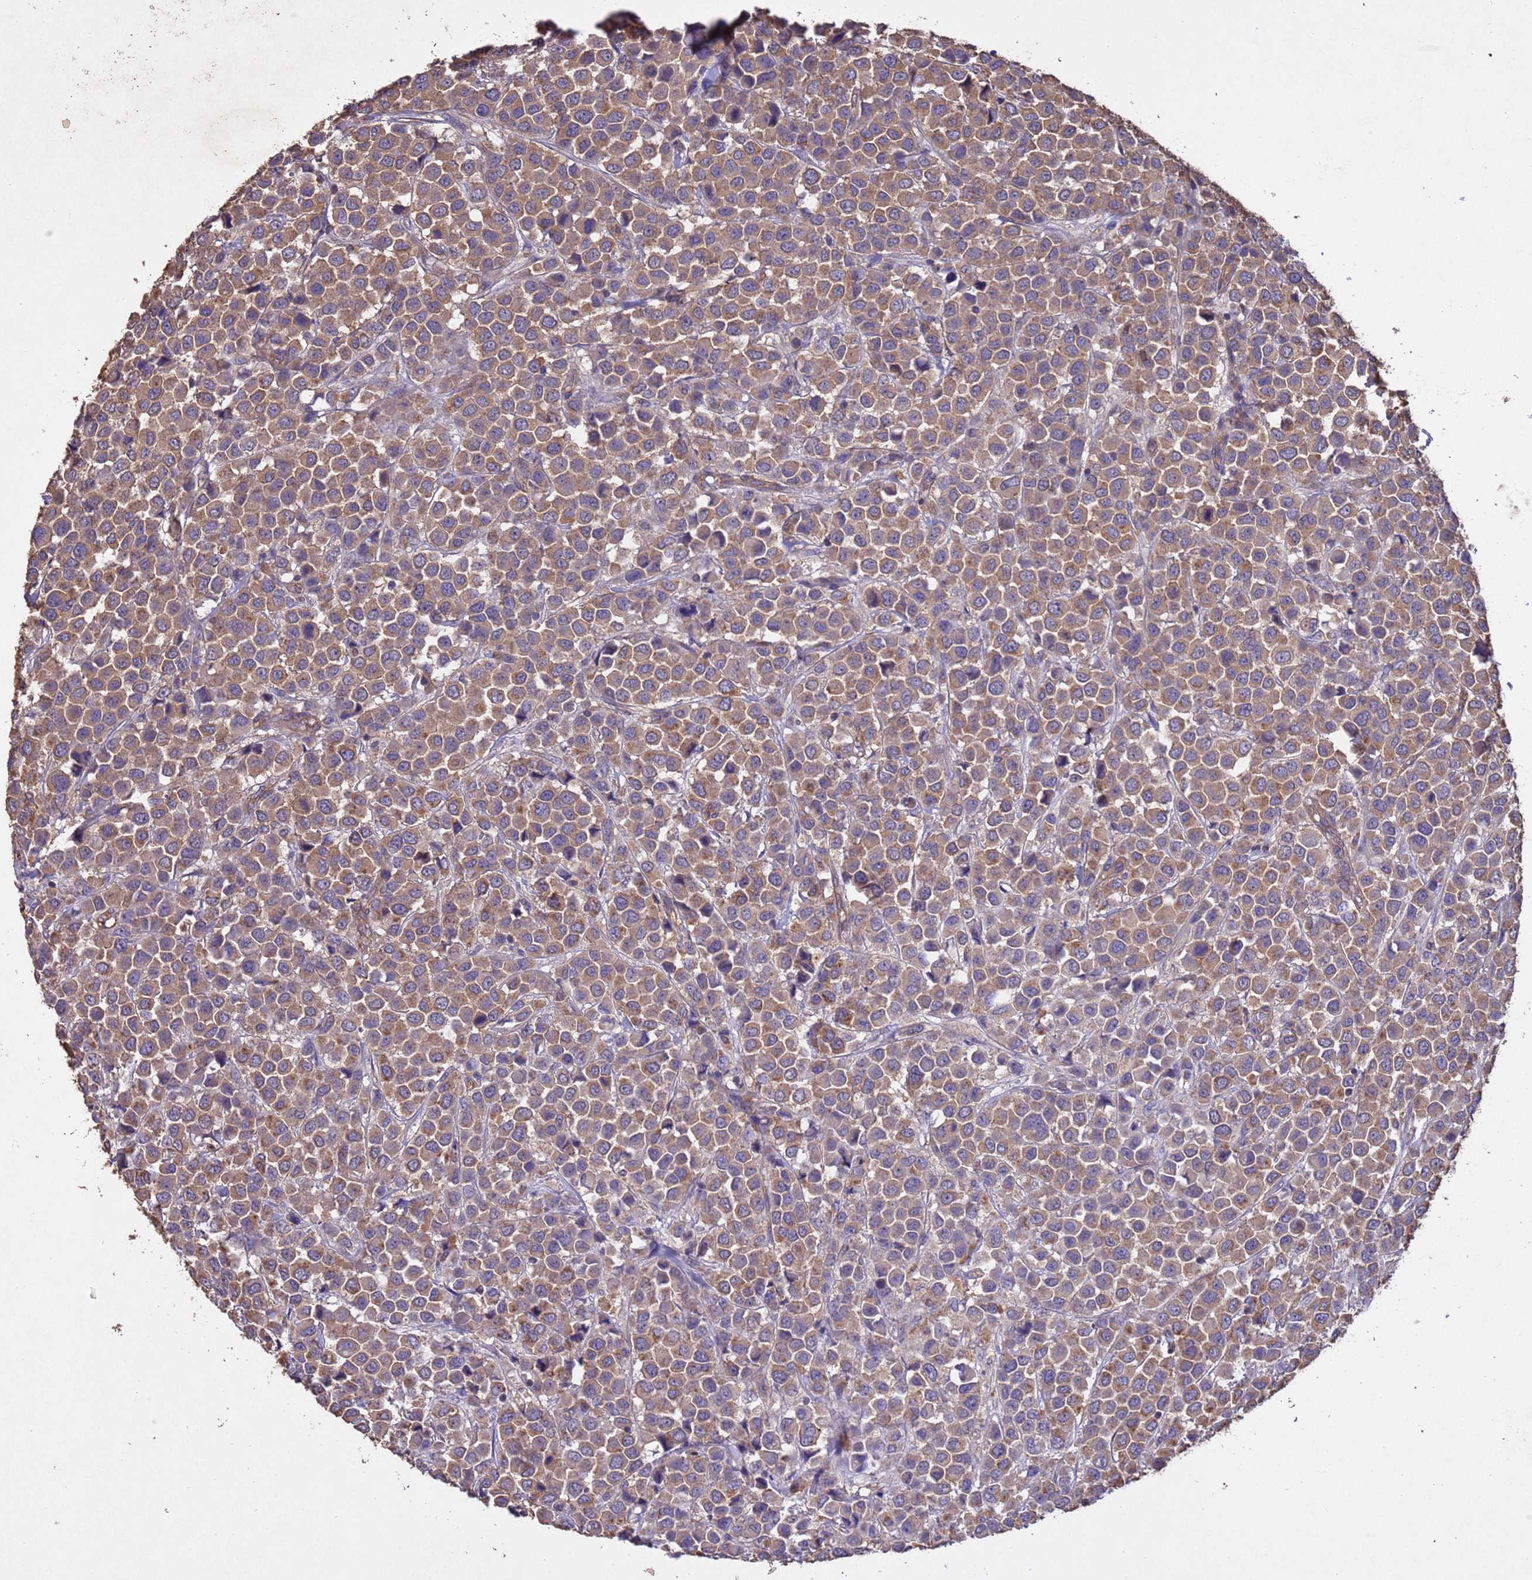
{"staining": {"intensity": "moderate", "quantity": ">75%", "location": "cytoplasmic/membranous"}, "tissue": "breast cancer", "cell_type": "Tumor cells", "image_type": "cancer", "snomed": [{"axis": "morphology", "description": "Duct carcinoma"}, {"axis": "topography", "description": "Breast"}], "caption": "The image reveals staining of infiltrating ductal carcinoma (breast), revealing moderate cytoplasmic/membranous protein staining (brown color) within tumor cells.", "gene": "MTX3", "patient": {"sex": "female", "age": 61}}